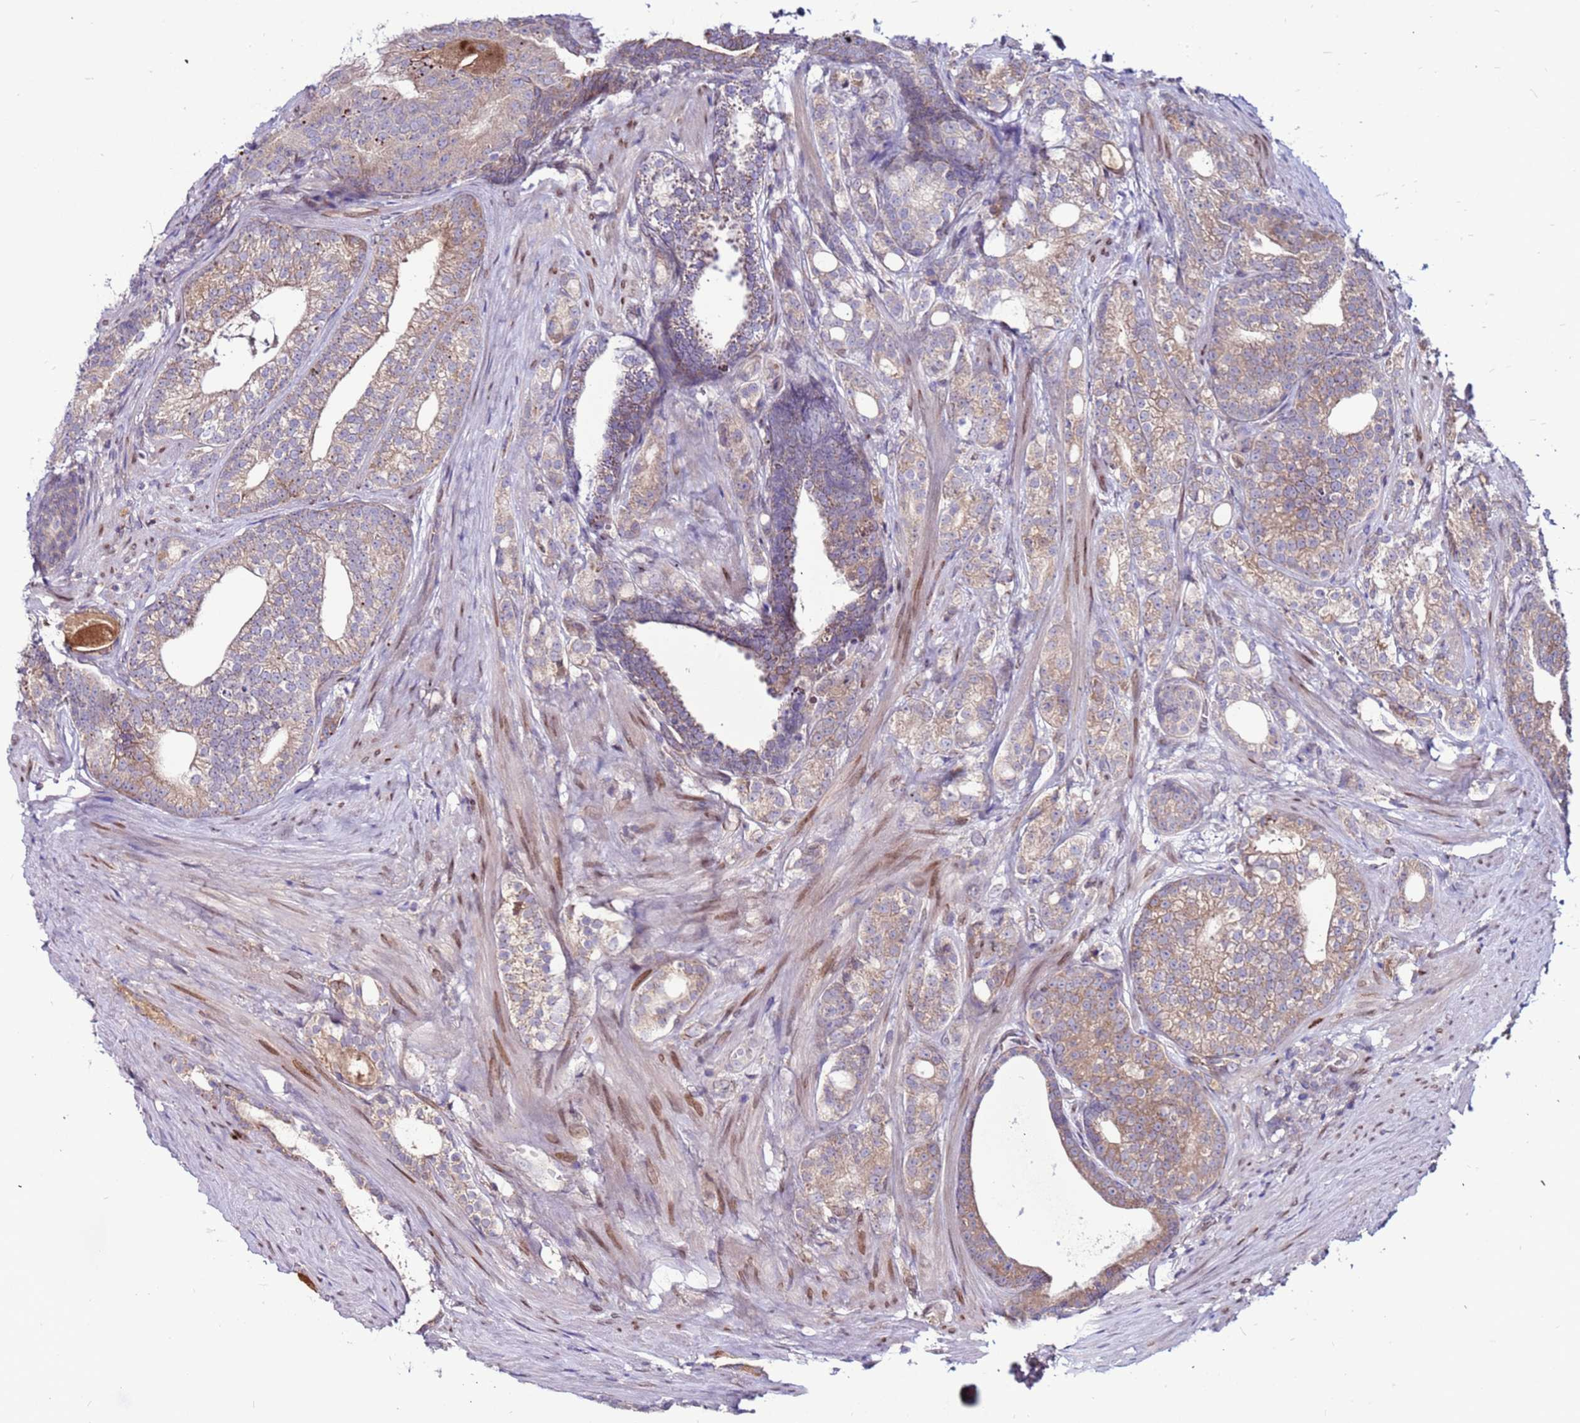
{"staining": {"intensity": "weak", "quantity": "25%-75%", "location": "cytoplasmic/membranous"}, "tissue": "prostate cancer", "cell_type": "Tumor cells", "image_type": "cancer", "snomed": [{"axis": "morphology", "description": "Adenocarcinoma, Low grade"}, {"axis": "topography", "description": "Prostate"}], "caption": "Brown immunohistochemical staining in human prostate cancer shows weak cytoplasmic/membranous expression in approximately 25%-75% of tumor cells. Using DAB (3,3'-diaminobenzidine) (brown) and hematoxylin (blue) stains, captured at high magnification using brightfield microscopy.", "gene": "CCDC71", "patient": {"sex": "male", "age": 71}}